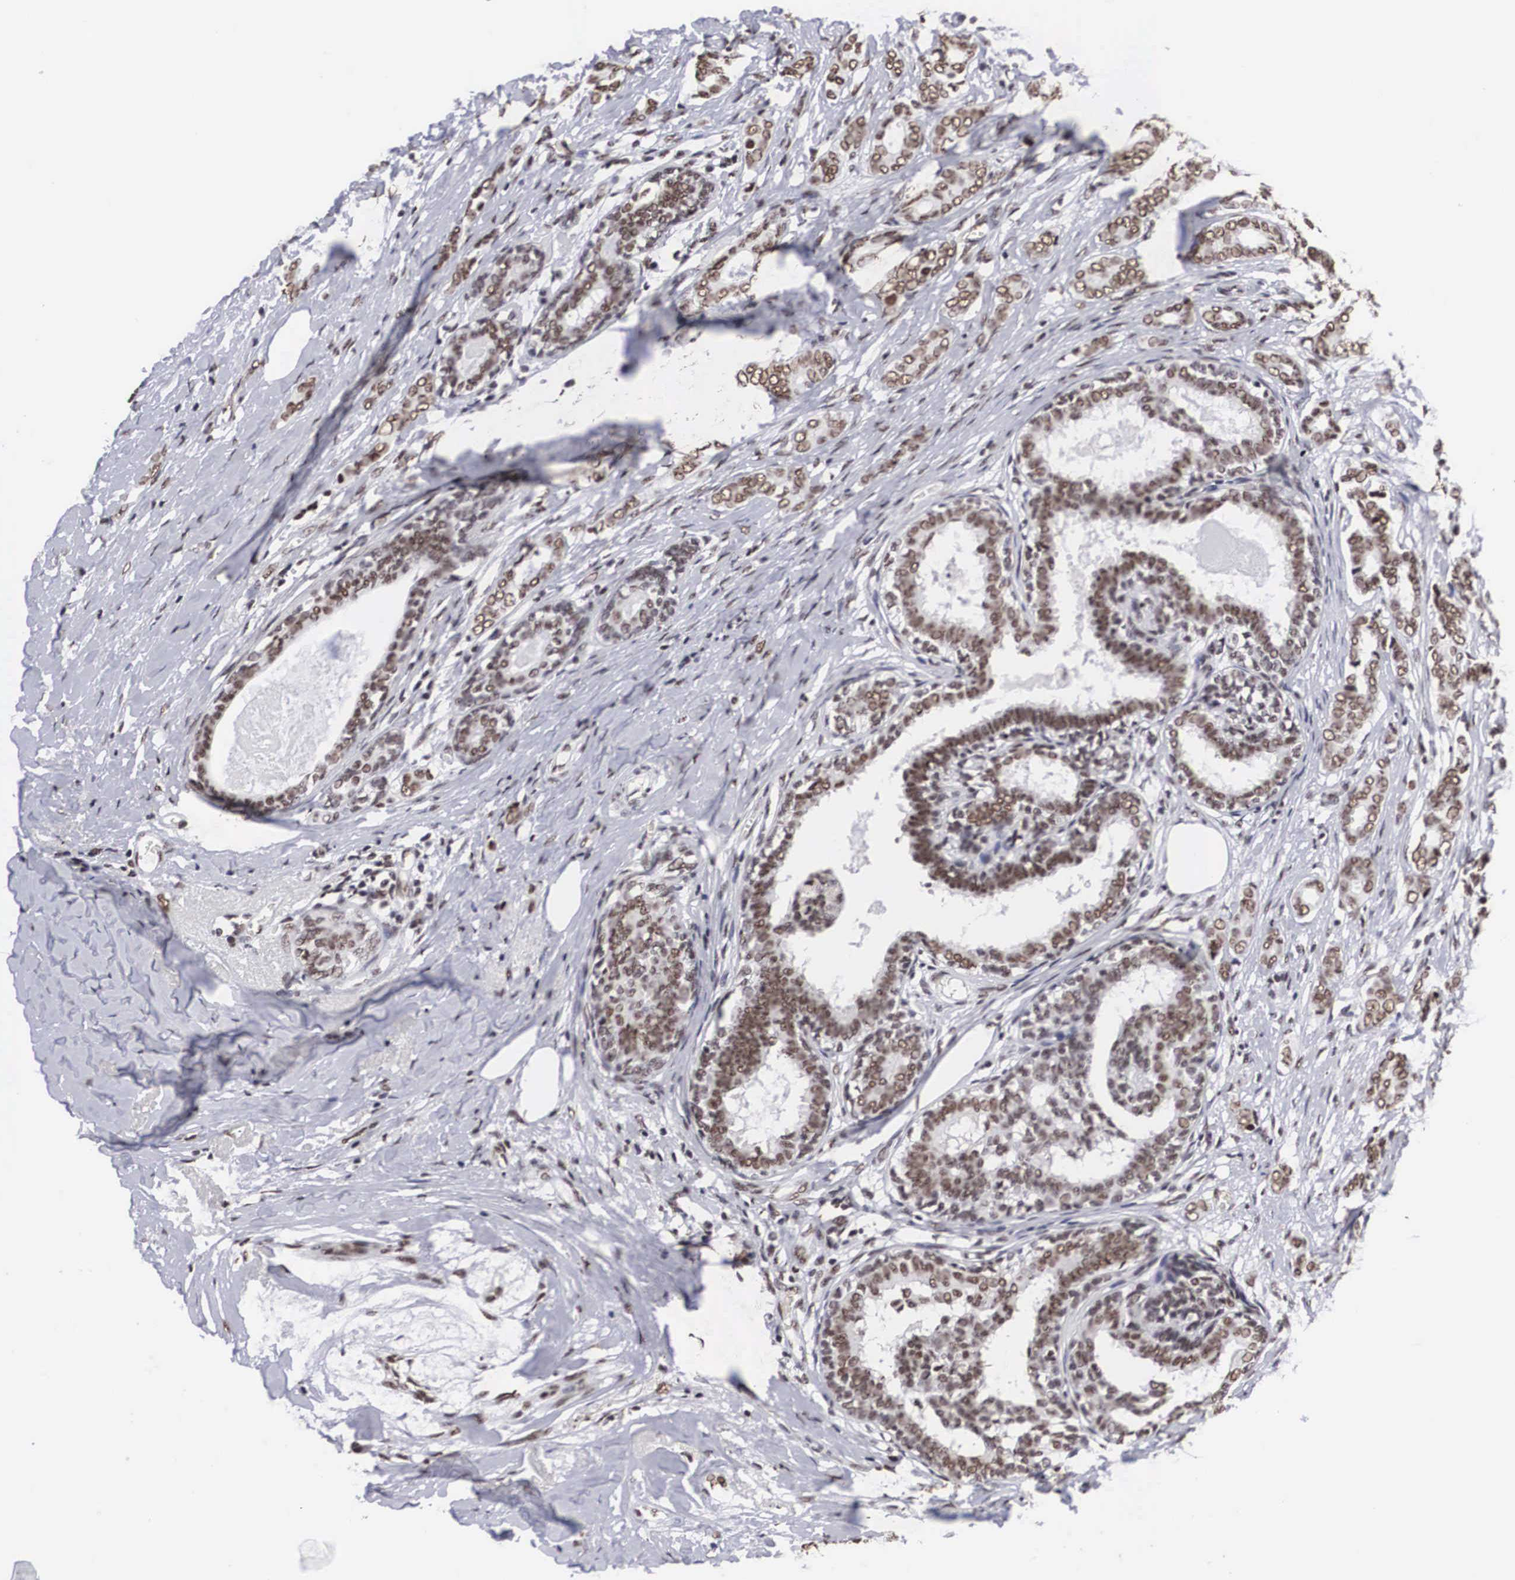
{"staining": {"intensity": "moderate", "quantity": ">75%", "location": "nuclear"}, "tissue": "breast cancer", "cell_type": "Tumor cells", "image_type": "cancer", "snomed": [{"axis": "morphology", "description": "Duct carcinoma"}, {"axis": "topography", "description": "Breast"}], "caption": "The micrograph demonstrates a brown stain indicating the presence of a protein in the nuclear of tumor cells in breast invasive ductal carcinoma.", "gene": "ACIN1", "patient": {"sex": "female", "age": 50}}